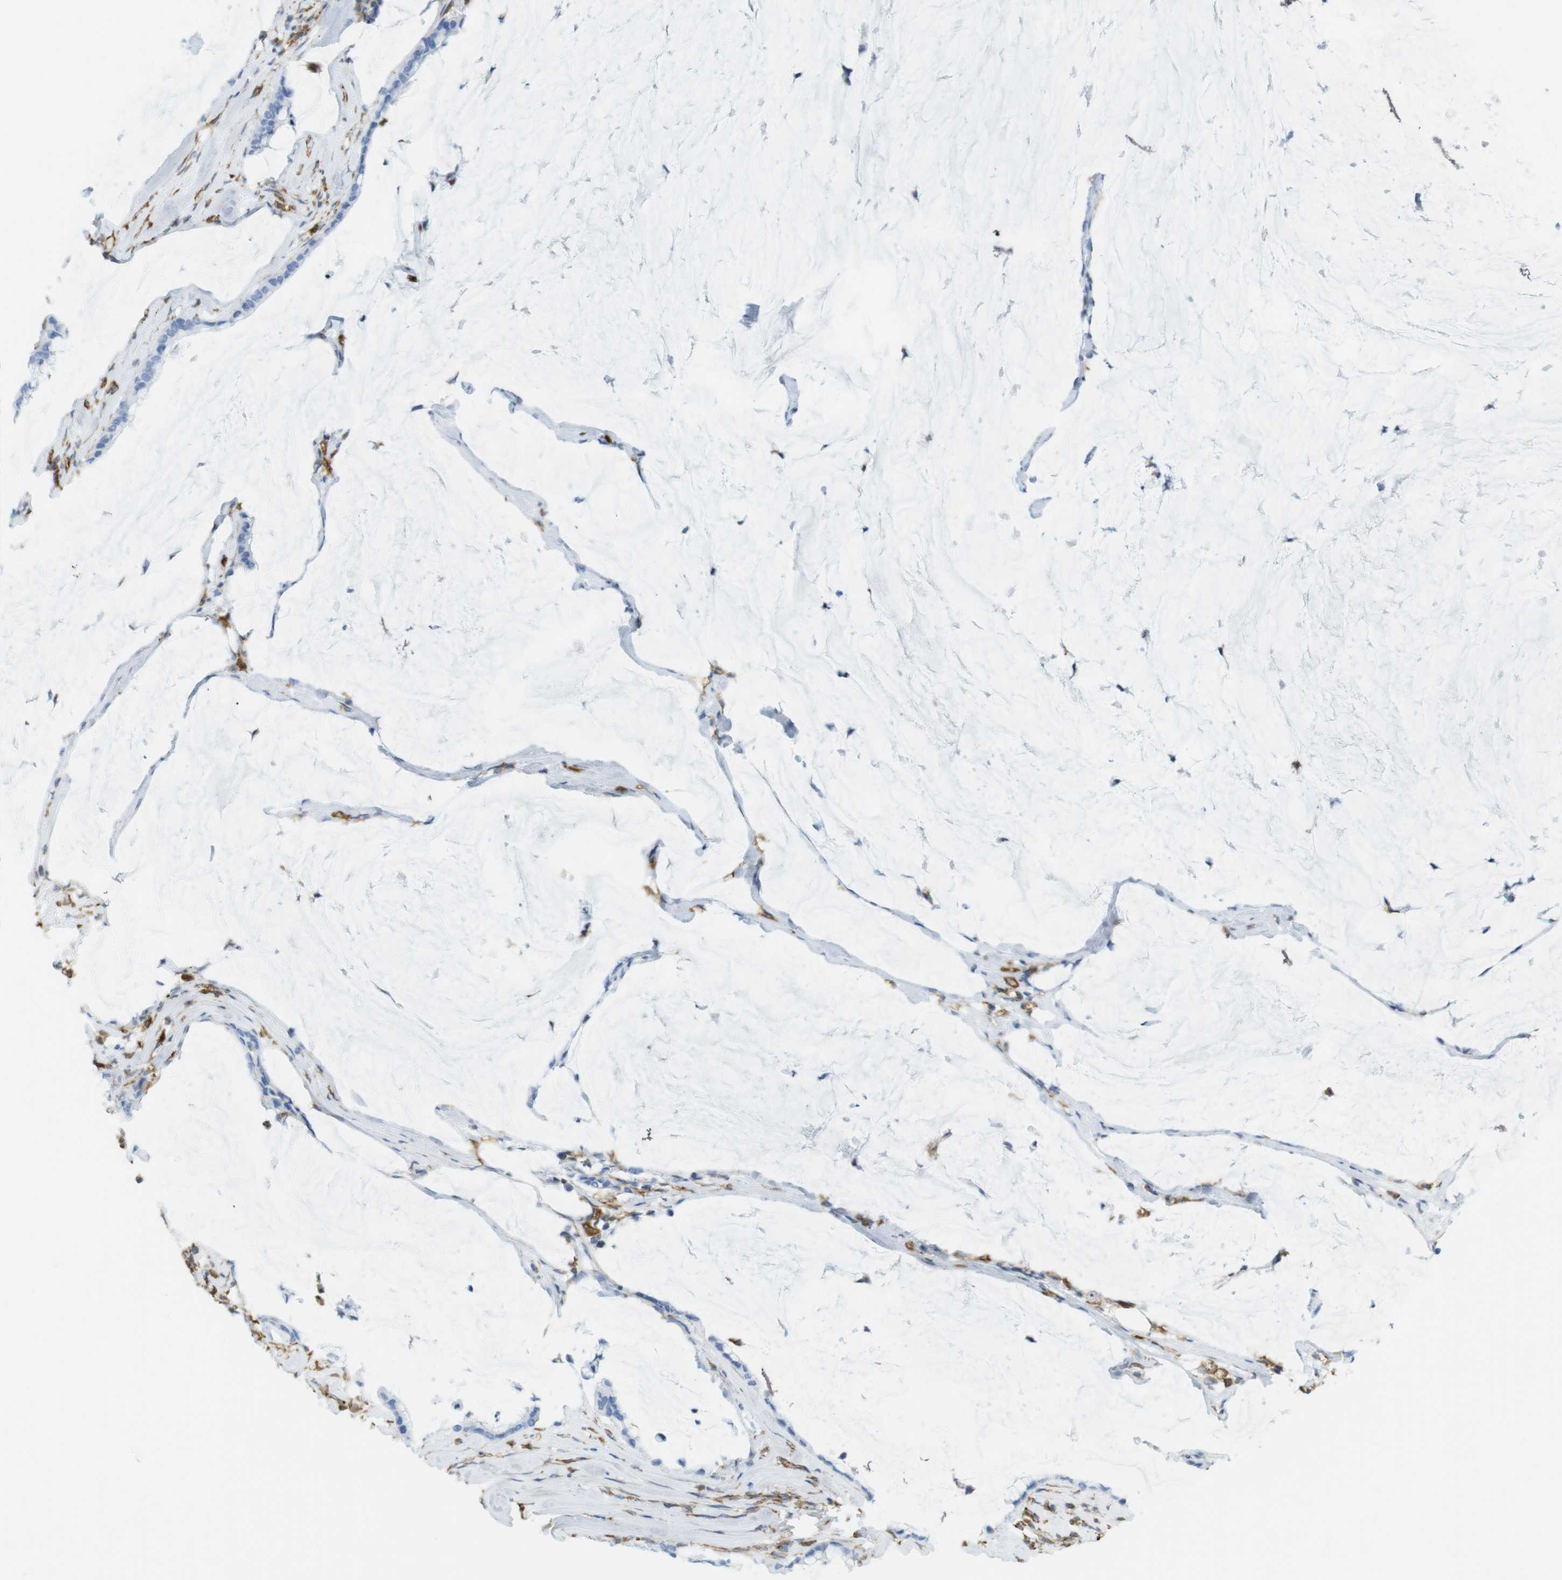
{"staining": {"intensity": "negative", "quantity": "none", "location": "none"}, "tissue": "pancreatic cancer", "cell_type": "Tumor cells", "image_type": "cancer", "snomed": [{"axis": "morphology", "description": "Adenocarcinoma, NOS"}, {"axis": "topography", "description": "Pancreas"}], "caption": "DAB immunohistochemical staining of human pancreatic cancer (adenocarcinoma) exhibits no significant staining in tumor cells.", "gene": "MS4A10", "patient": {"sex": "male", "age": 41}}